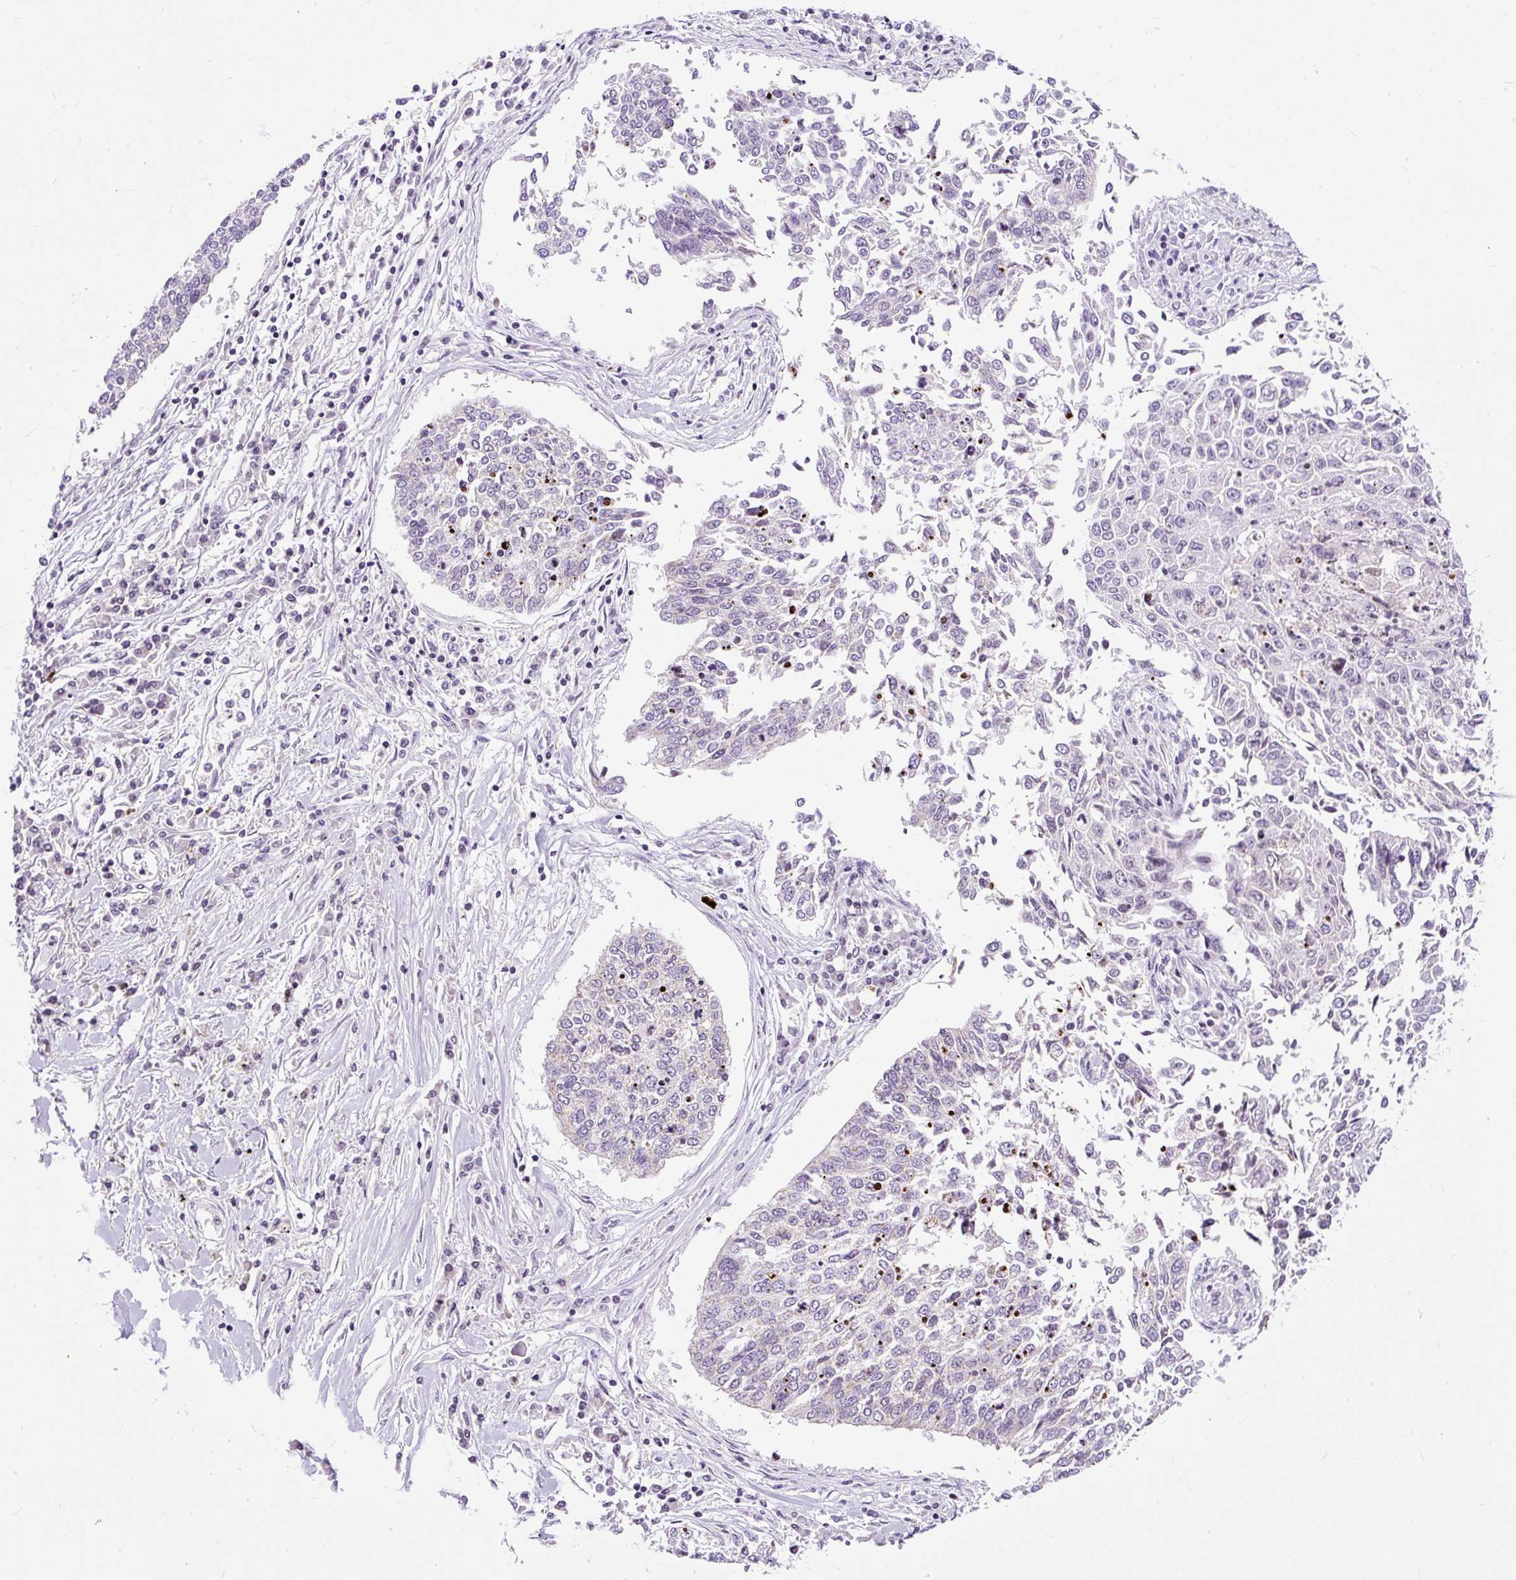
{"staining": {"intensity": "negative", "quantity": "none", "location": "none"}, "tissue": "lung cancer", "cell_type": "Tumor cells", "image_type": "cancer", "snomed": [{"axis": "morphology", "description": "Normal tissue, NOS"}, {"axis": "morphology", "description": "Squamous cell carcinoma, NOS"}, {"axis": "topography", "description": "Cartilage tissue"}, {"axis": "topography", "description": "Bronchus"}, {"axis": "topography", "description": "Lung"}, {"axis": "topography", "description": "Peripheral nerve tissue"}], "caption": "DAB (3,3'-diaminobenzidine) immunohistochemical staining of human lung cancer (squamous cell carcinoma) reveals no significant expression in tumor cells.", "gene": "FMC1", "patient": {"sex": "female", "age": 49}}